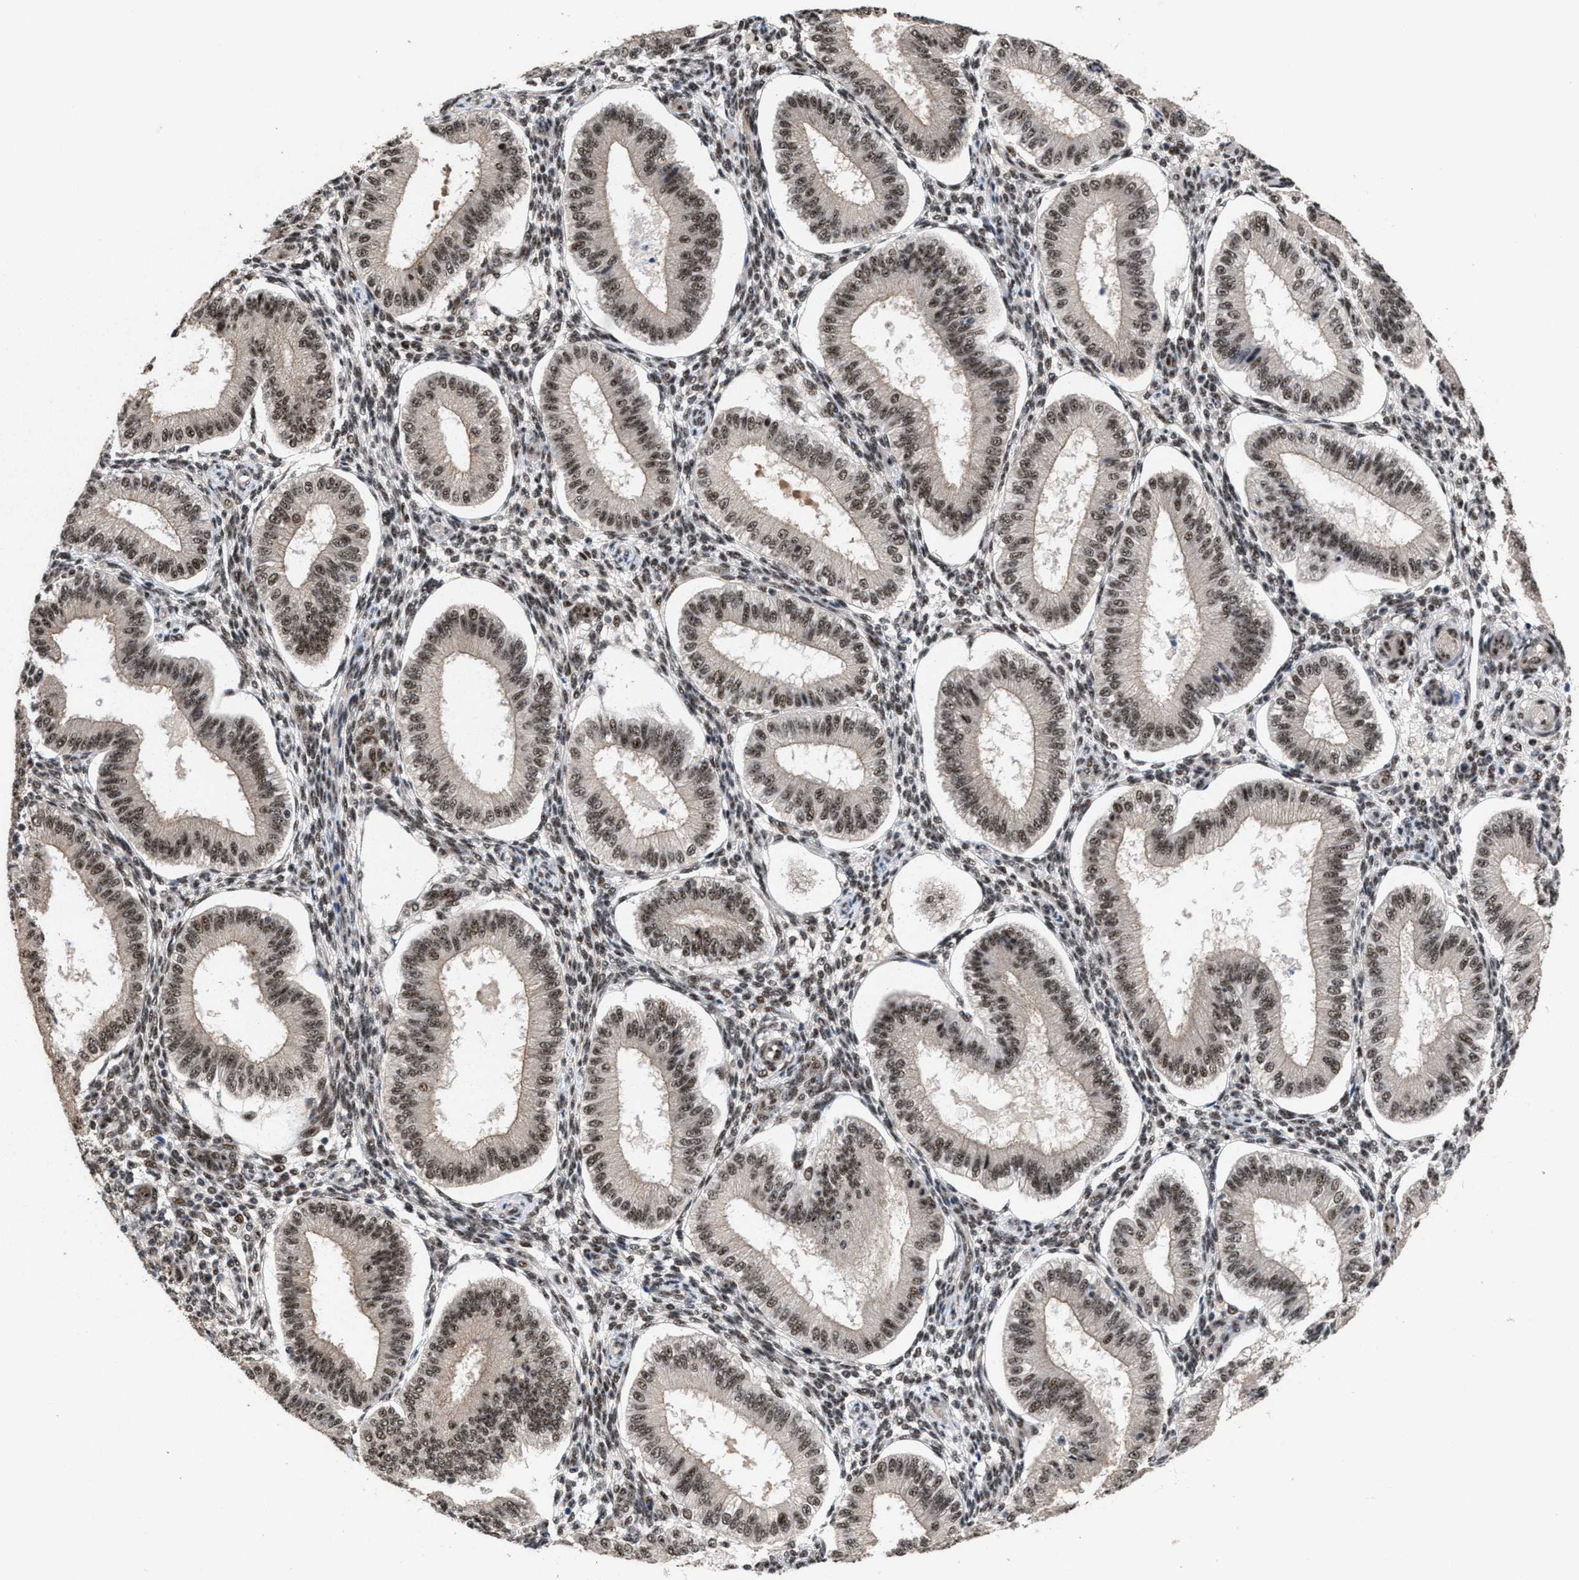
{"staining": {"intensity": "moderate", "quantity": "25%-75%", "location": "nuclear"}, "tissue": "endometrium", "cell_type": "Cells in endometrial stroma", "image_type": "normal", "snomed": [{"axis": "morphology", "description": "Normal tissue, NOS"}, {"axis": "topography", "description": "Endometrium"}], "caption": "High-power microscopy captured an immunohistochemistry micrograph of normal endometrium, revealing moderate nuclear expression in about 25%-75% of cells in endometrial stroma. (brown staining indicates protein expression, while blue staining denotes nuclei).", "gene": "EIF4A3", "patient": {"sex": "female", "age": 39}}